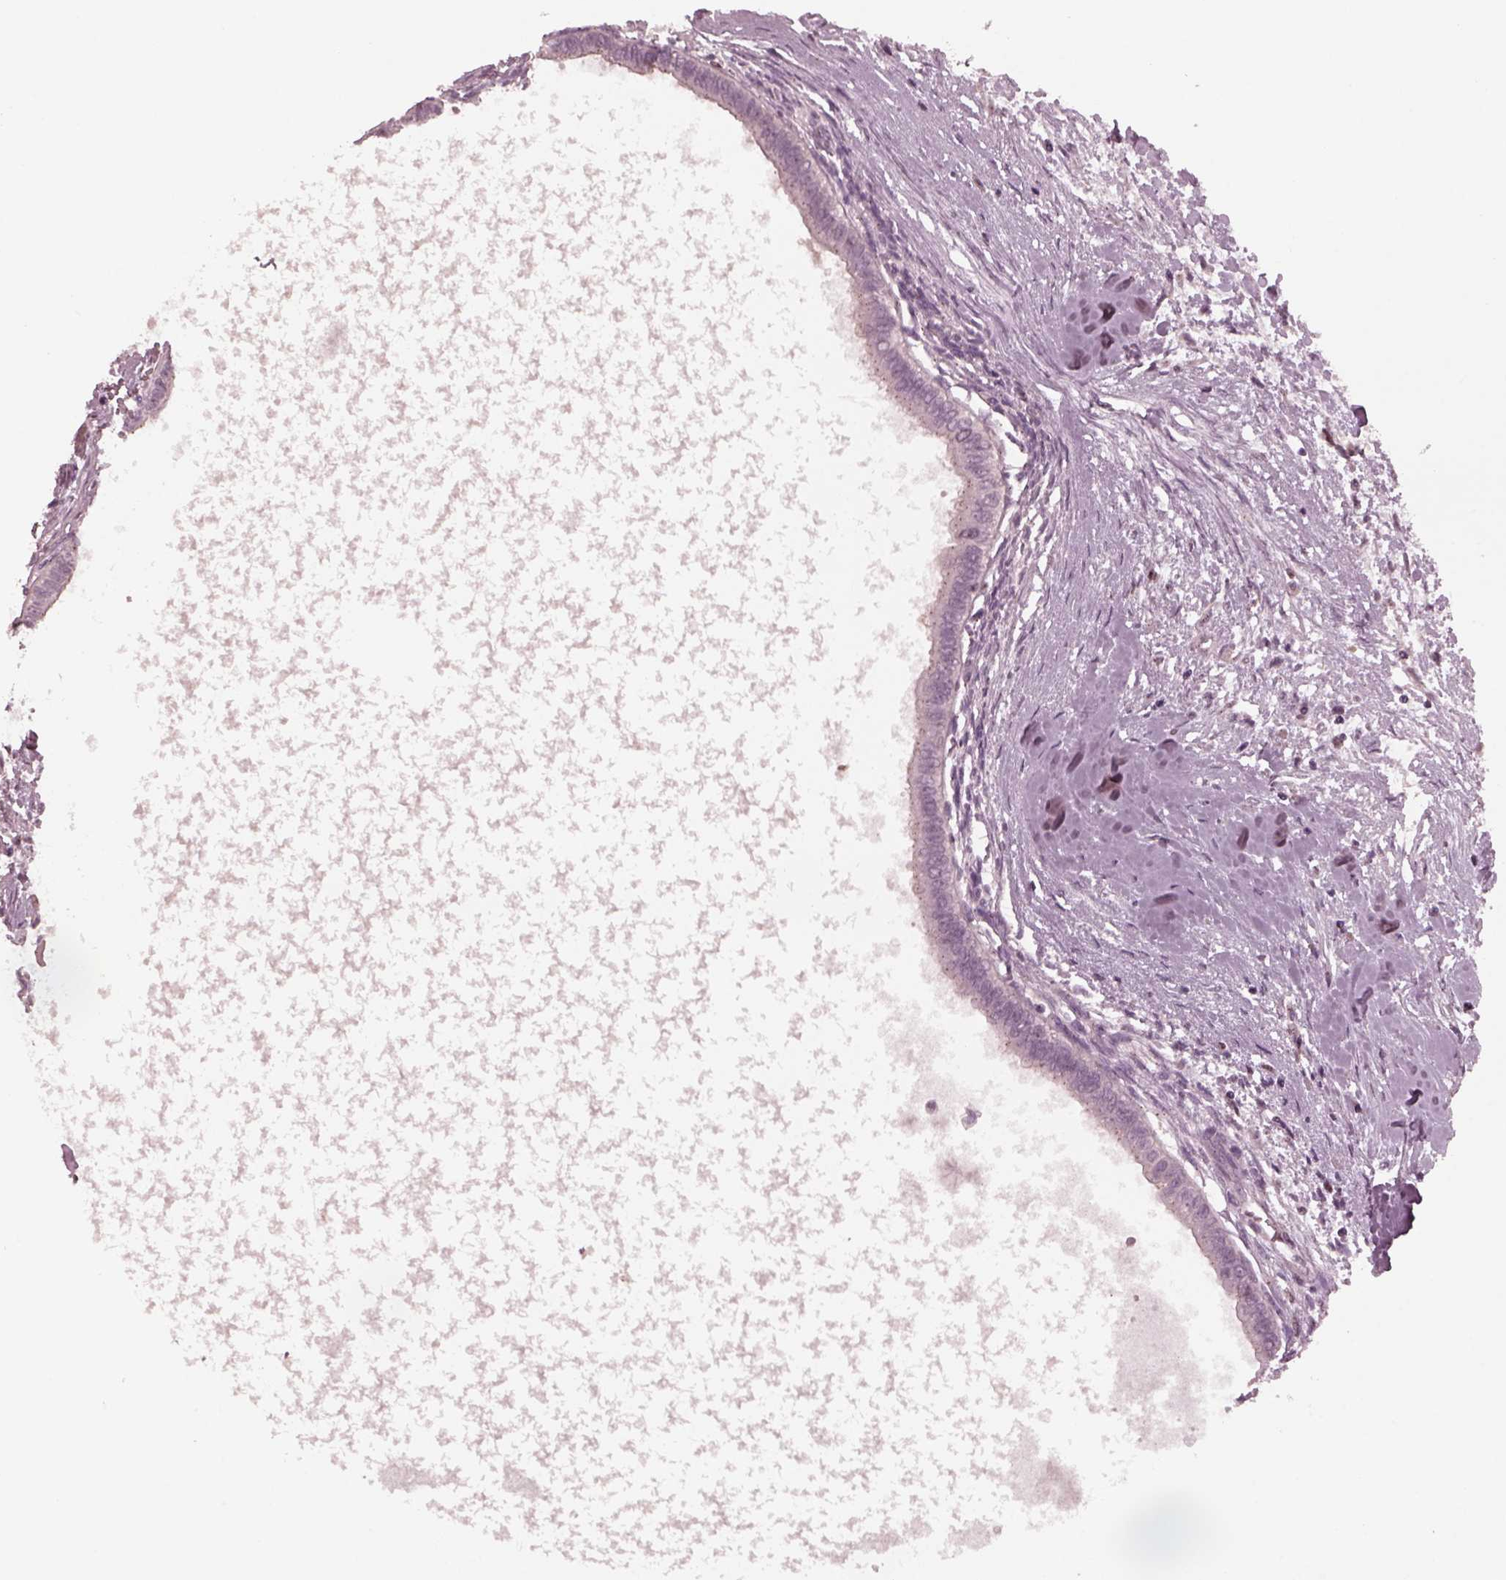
{"staining": {"intensity": "negative", "quantity": "none", "location": "none"}, "tissue": "testis cancer", "cell_type": "Tumor cells", "image_type": "cancer", "snomed": [{"axis": "morphology", "description": "Carcinoma, Embryonal, NOS"}, {"axis": "topography", "description": "Testis"}], "caption": "Tumor cells are negative for protein expression in human testis embryonal carcinoma.", "gene": "SAXO1", "patient": {"sex": "male", "age": 37}}